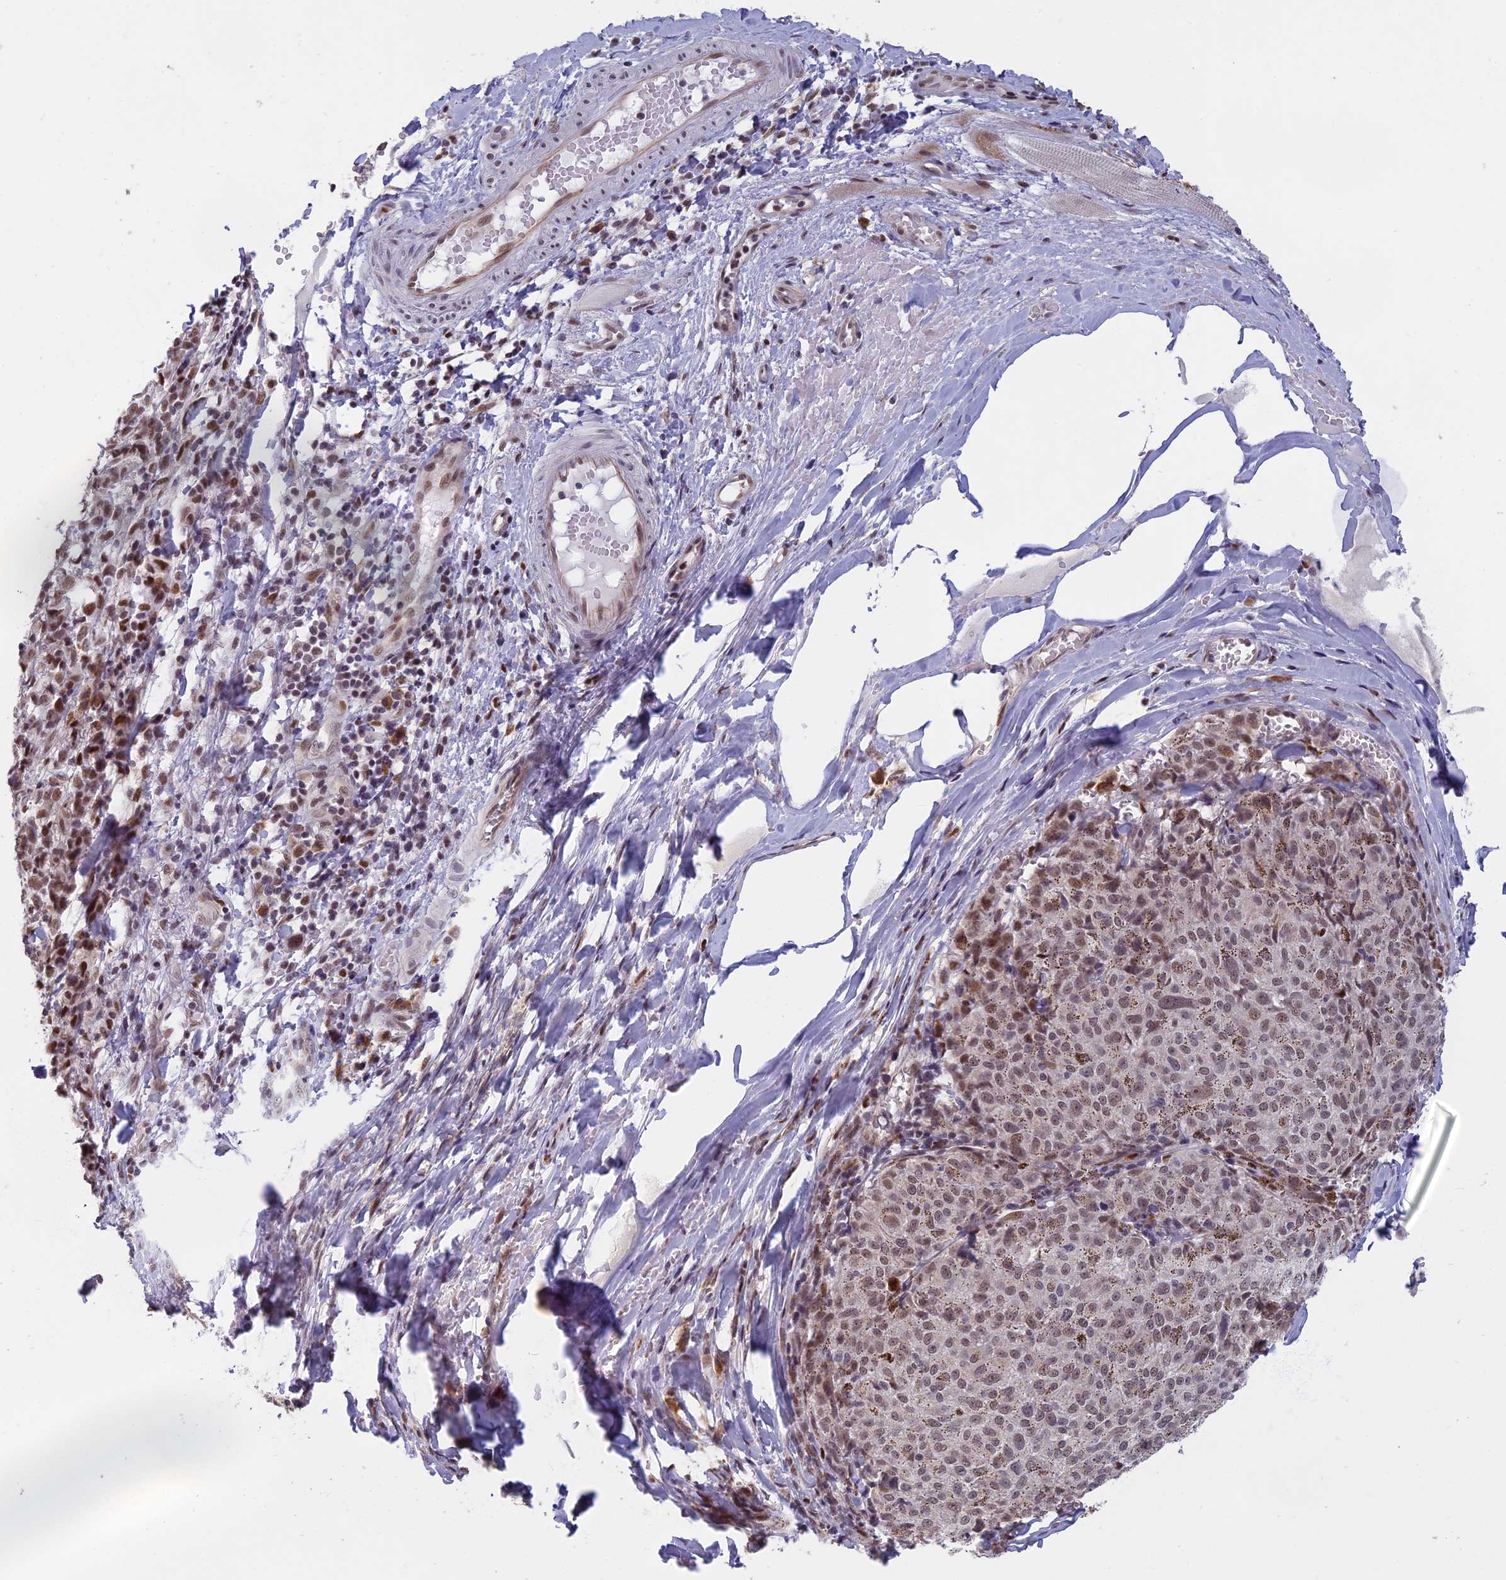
{"staining": {"intensity": "moderate", "quantity": ">75%", "location": "nuclear"}, "tissue": "melanoma", "cell_type": "Tumor cells", "image_type": "cancer", "snomed": [{"axis": "morphology", "description": "Malignant melanoma, NOS"}, {"axis": "topography", "description": "Skin"}], "caption": "Human melanoma stained with a brown dye reveals moderate nuclear positive staining in approximately >75% of tumor cells.", "gene": "MORF4L1", "patient": {"sex": "female", "age": 72}}